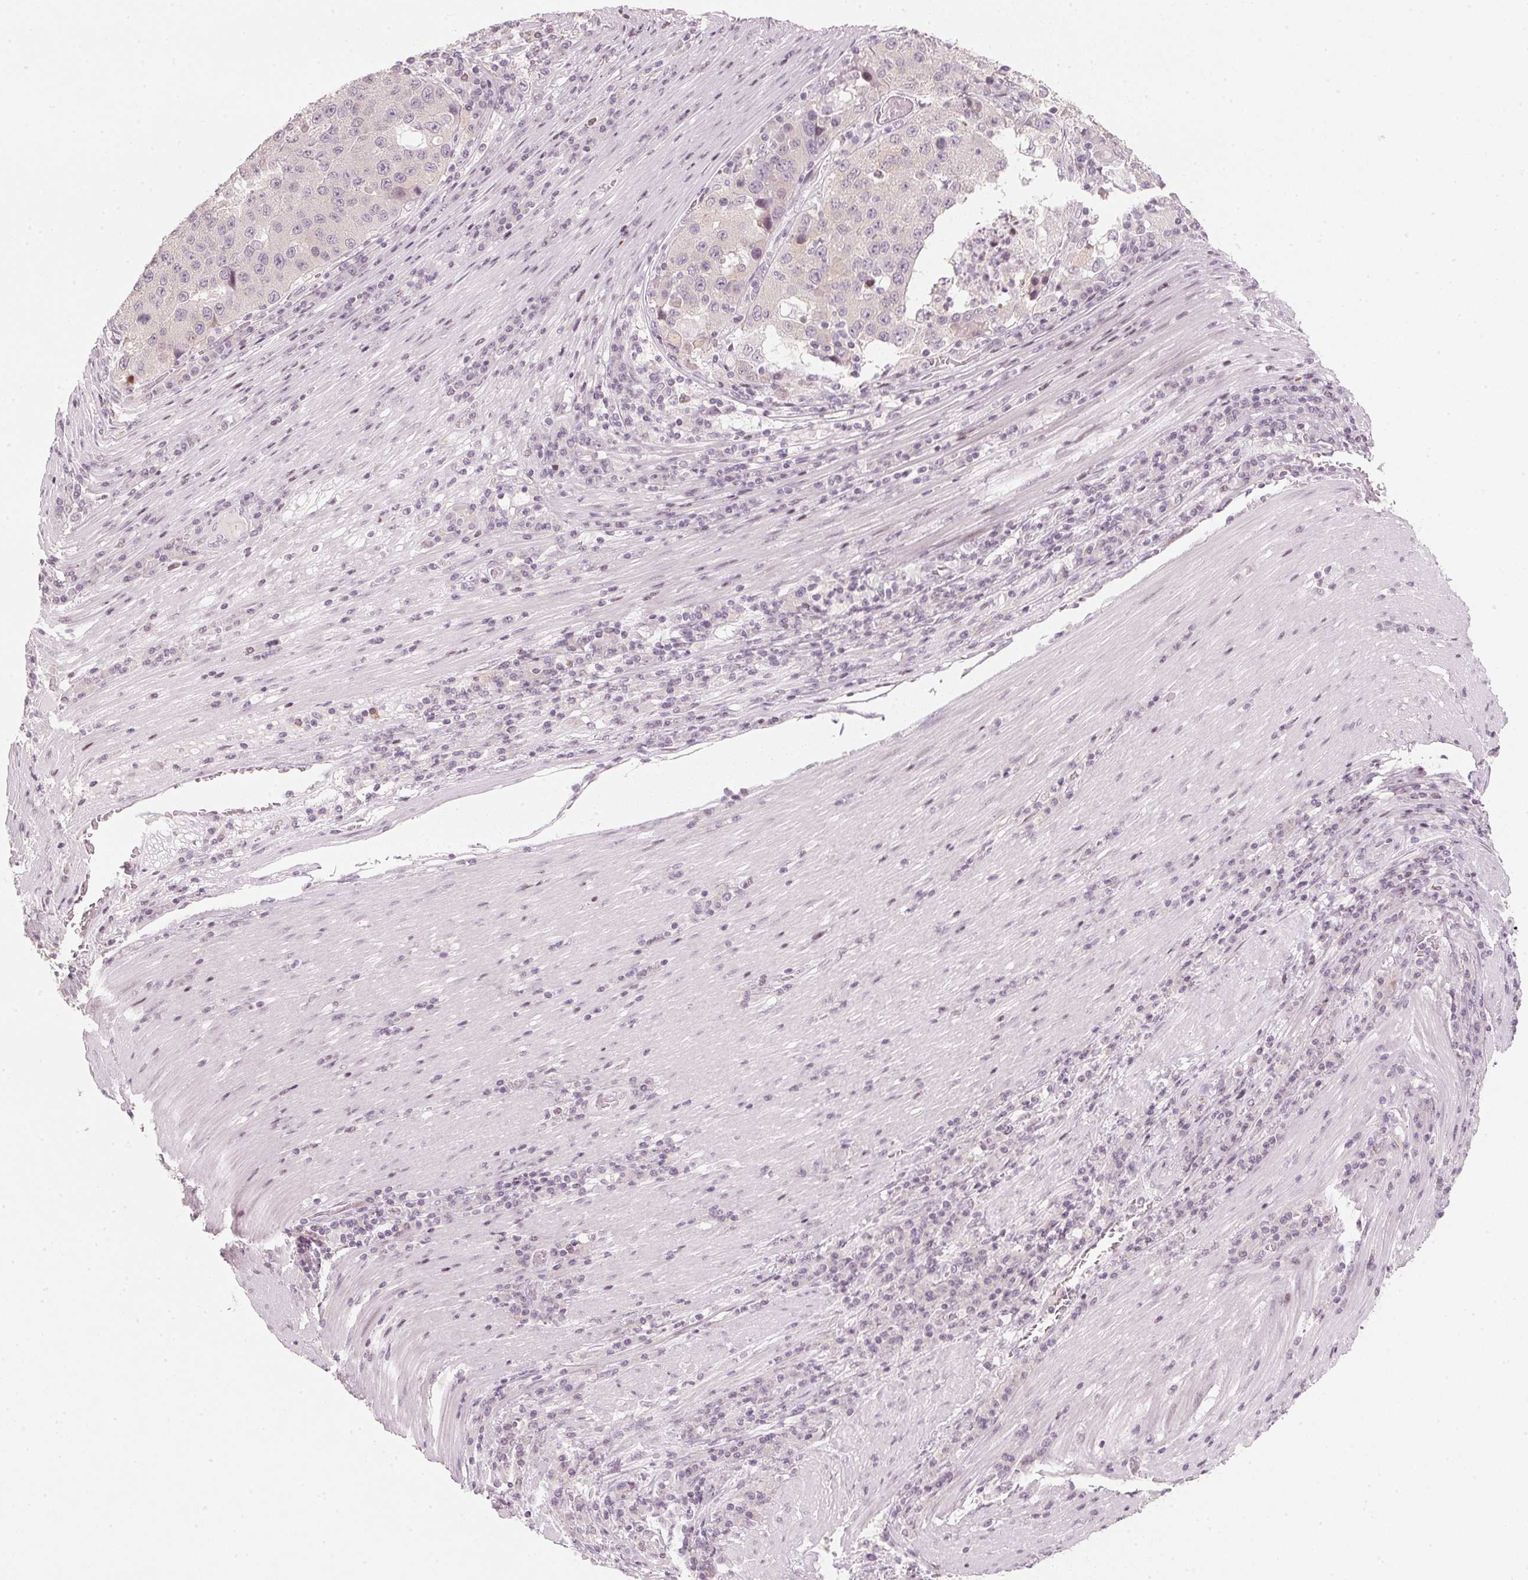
{"staining": {"intensity": "weak", "quantity": "<25%", "location": "cytoplasmic/membranous"}, "tissue": "stomach cancer", "cell_type": "Tumor cells", "image_type": "cancer", "snomed": [{"axis": "morphology", "description": "Adenocarcinoma, NOS"}, {"axis": "topography", "description": "Stomach"}], "caption": "Immunohistochemistry micrograph of neoplastic tissue: human adenocarcinoma (stomach) stained with DAB reveals no significant protein positivity in tumor cells.", "gene": "SFRP4", "patient": {"sex": "male", "age": 71}}